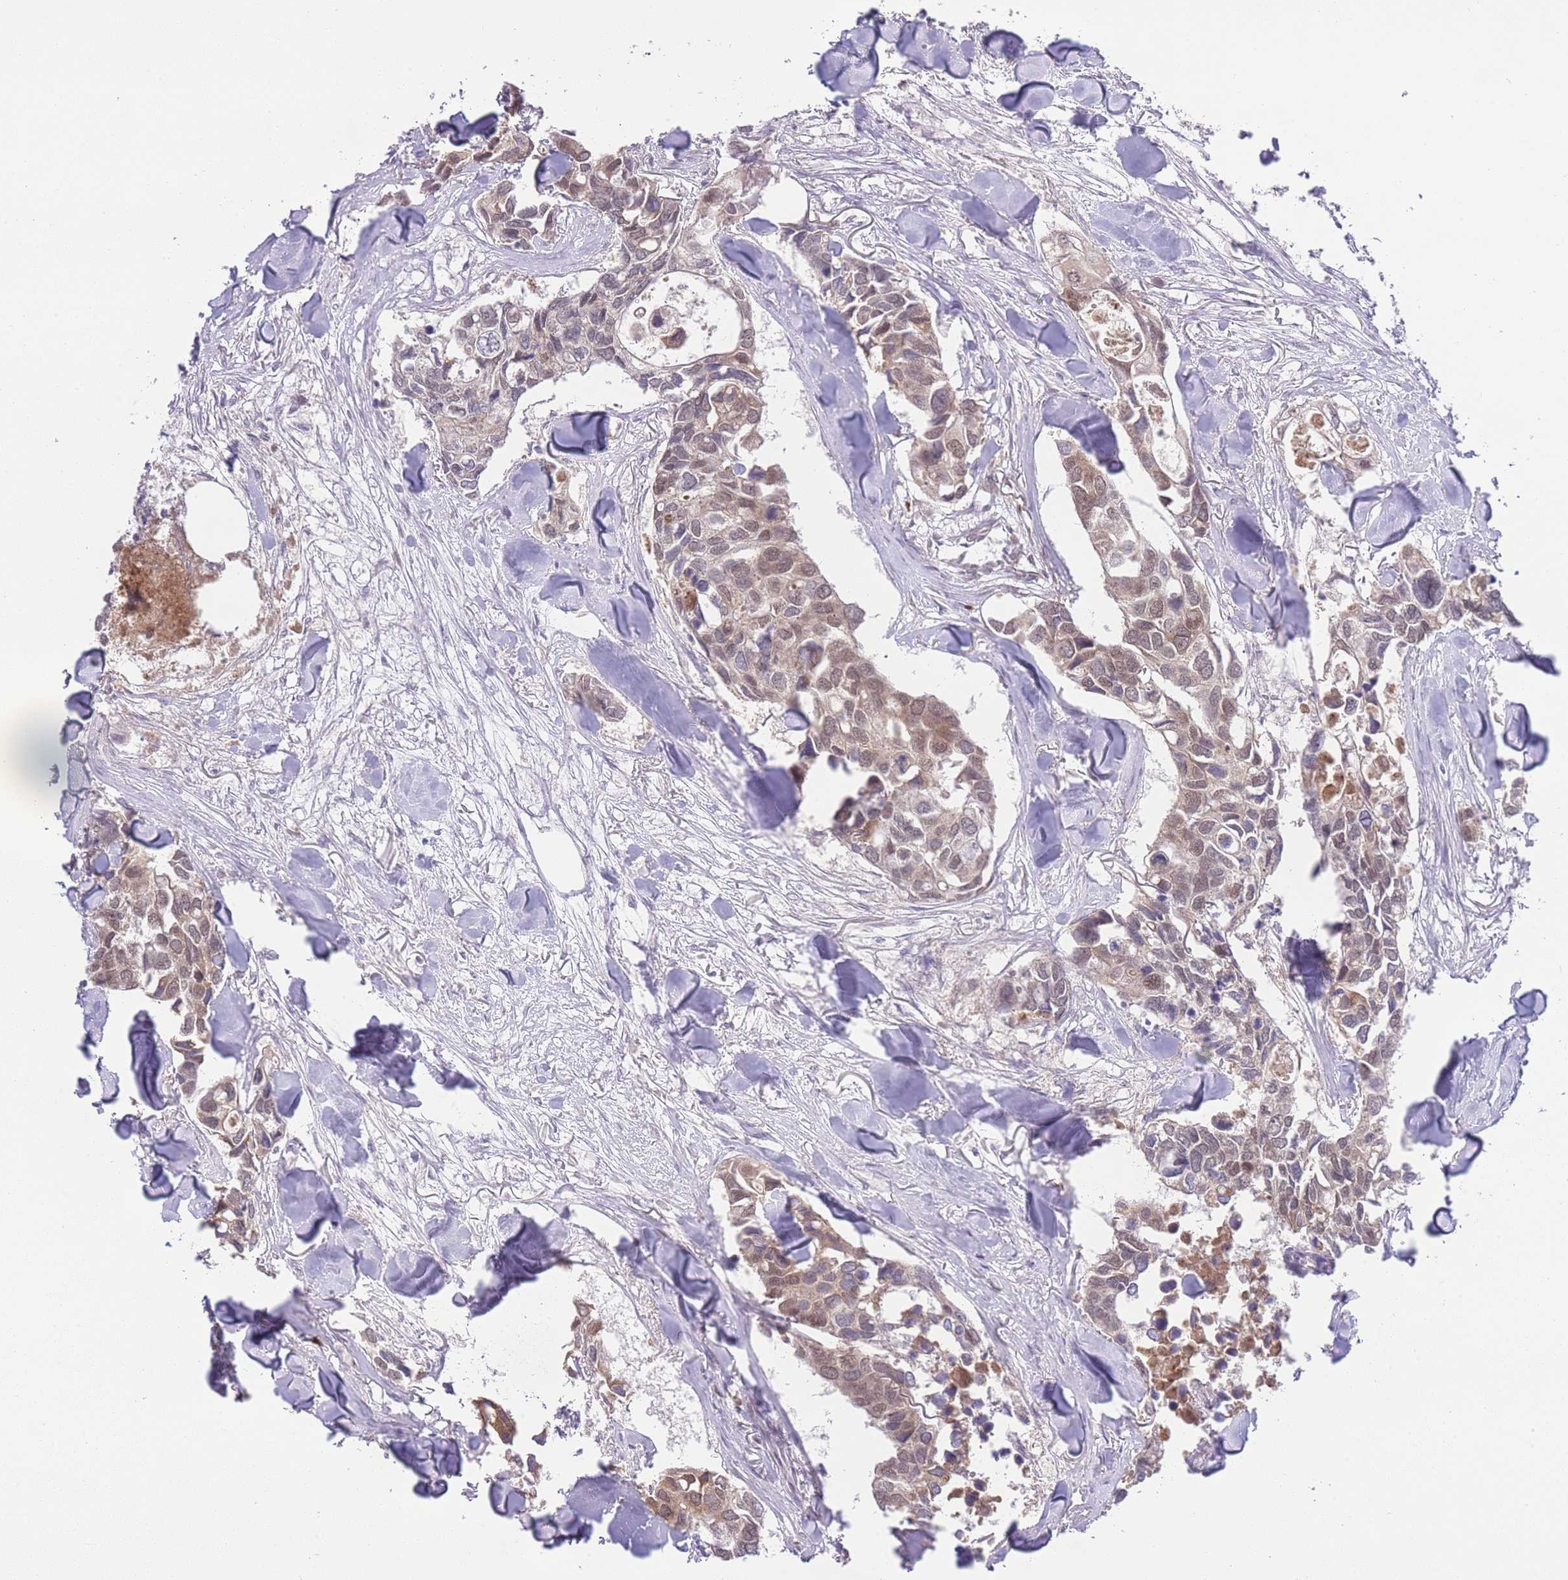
{"staining": {"intensity": "moderate", "quantity": ">75%", "location": "cytoplasmic/membranous,nuclear"}, "tissue": "breast cancer", "cell_type": "Tumor cells", "image_type": "cancer", "snomed": [{"axis": "morphology", "description": "Duct carcinoma"}, {"axis": "topography", "description": "Breast"}], "caption": "Infiltrating ductal carcinoma (breast) was stained to show a protein in brown. There is medium levels of moderate cytoplasmic/membranous and nuclear positivity in approximately >75% of tumor cells.", "gene": "TMED3", "patient": {"sex": "female", "age": 83}}